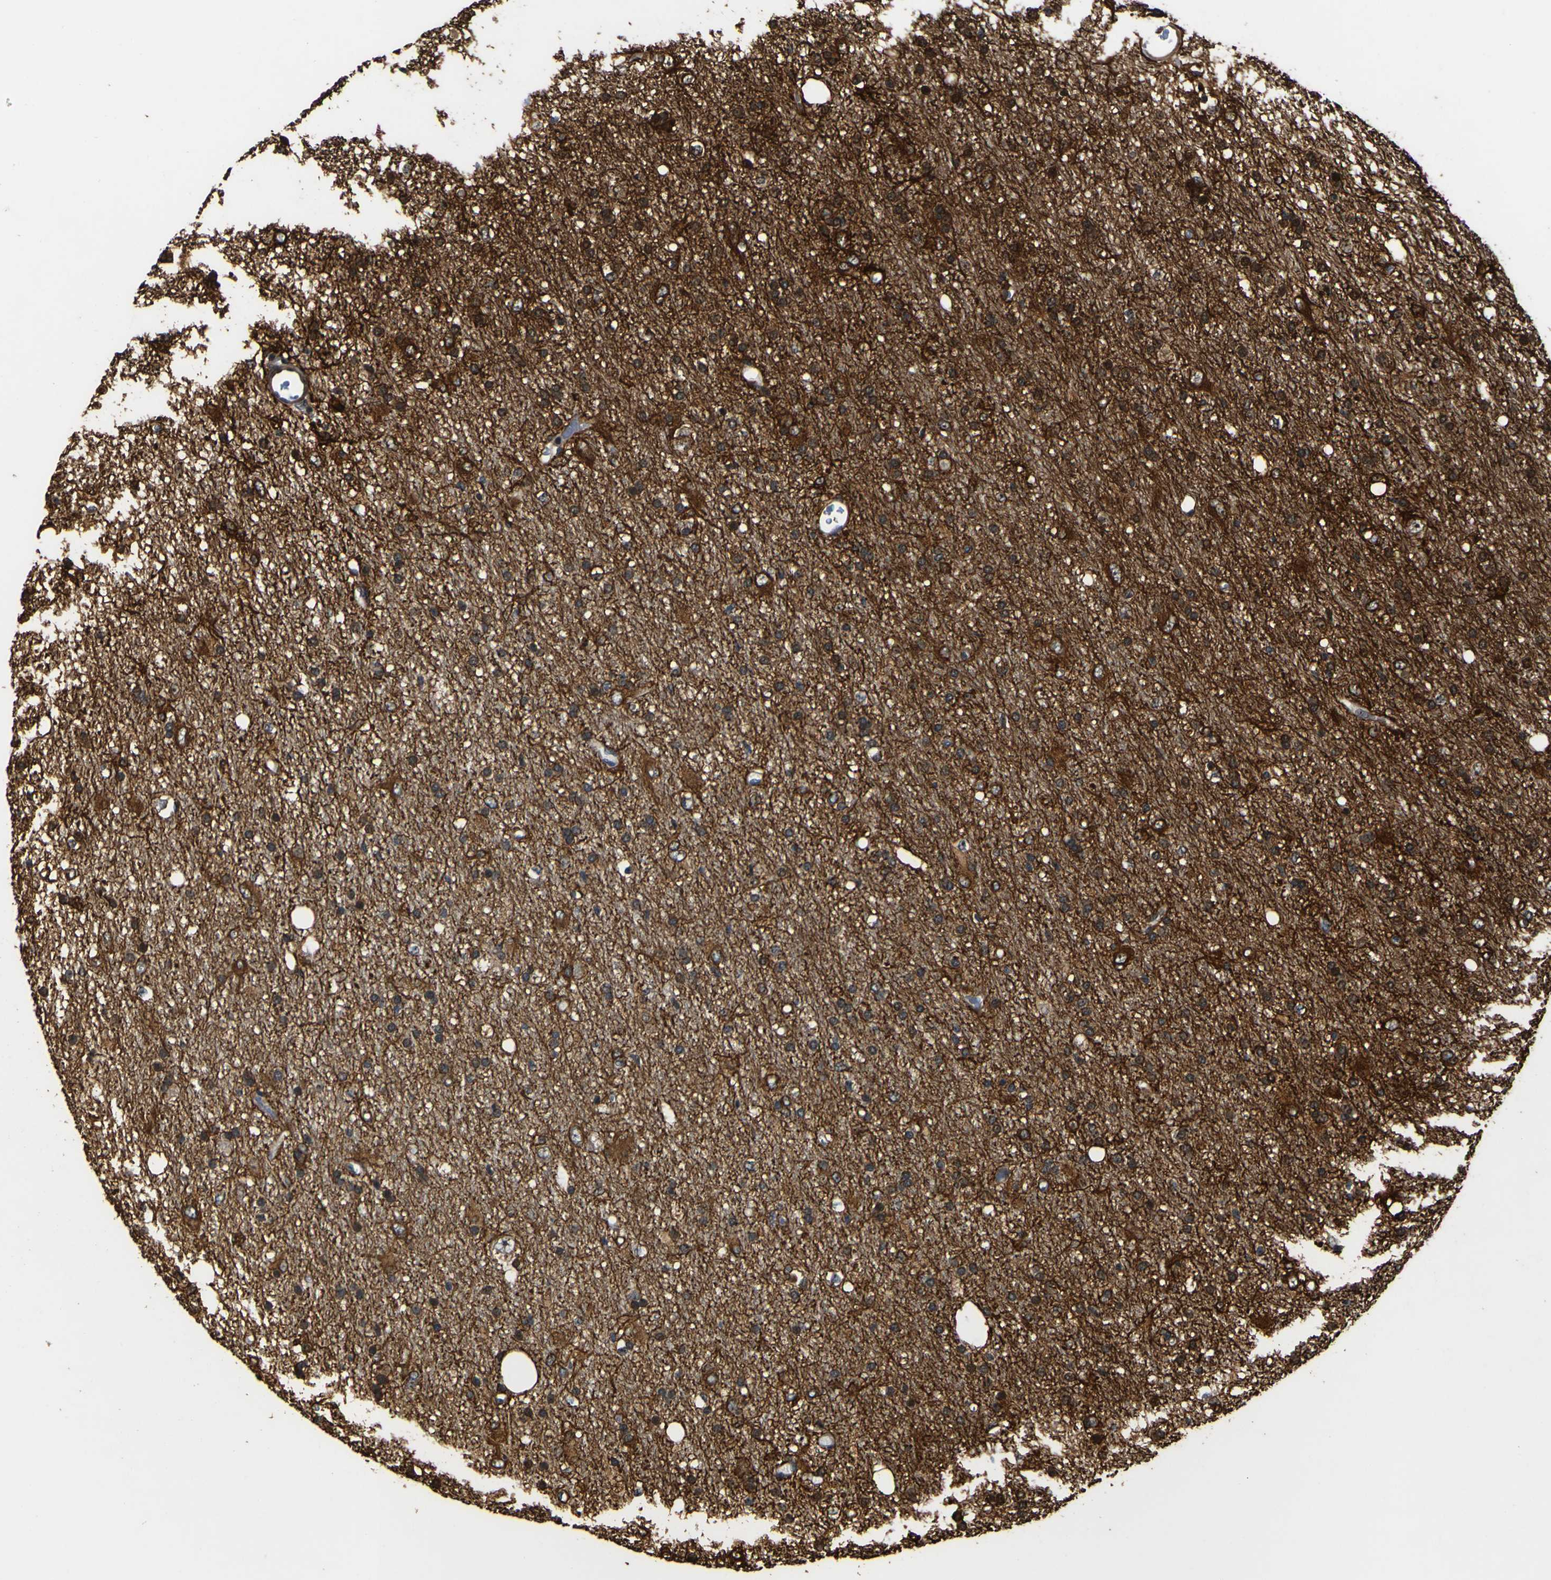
{"staining": {"intensity": "strong", "quantity": ">75%", "location": "cytoplasmic/membranous"}, "tissue": "glioma", "cell_type": "Tumor cells", "image_type": "cancer", "snomed": [{"axis": "morphology", "description": "Glioma, malignant, Low grade"}, {"axis": "topography", "description": "Brain"}], "caption": "Tumor cells display high levels of strong cytoplasmic/membranous expression in about >75% of cells in human glioma.", "gene": "LRP4", "patient": {"sex": "male", "age": 77}}